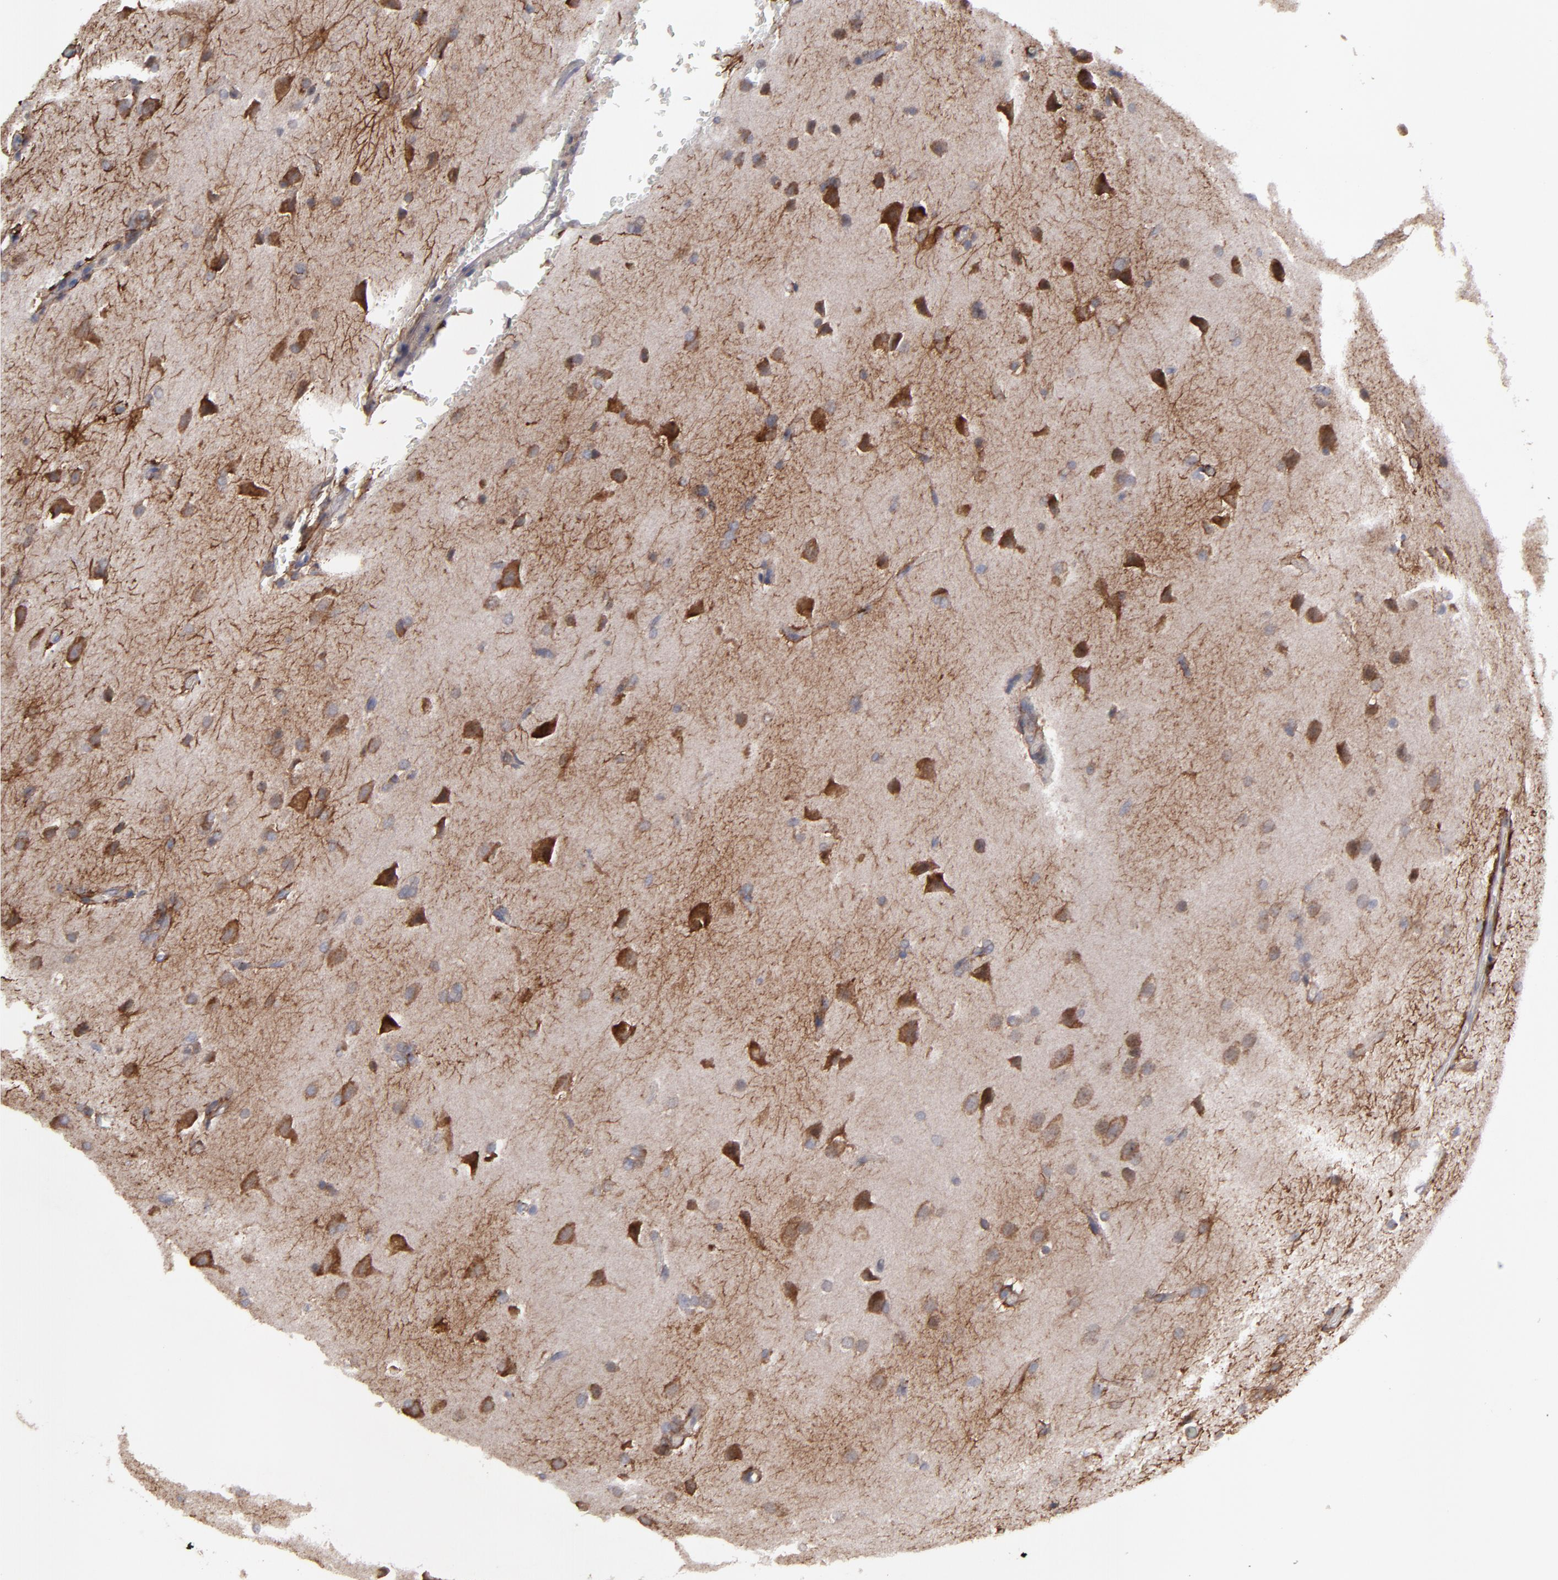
{"staining": {"intensity": "strong", "quantity": "<25%", "location": "cytoplasmic/membranous"}, "tissue": "glioma", "cell_type": "Tumor cells", "image_type": "cancer", "snomed": [{"axis": "morphology", "description": "Glioma, malignant, High grade"}, {"axis": "topography", "description": "Brain"}], "caption": "Strong cytoplasmic/membranous staining is appreciated in about <25% of tumor cells in malignant glioma (high-grade).", "gene": "SND1", "patient": {"sex": "male", "age": 68}}